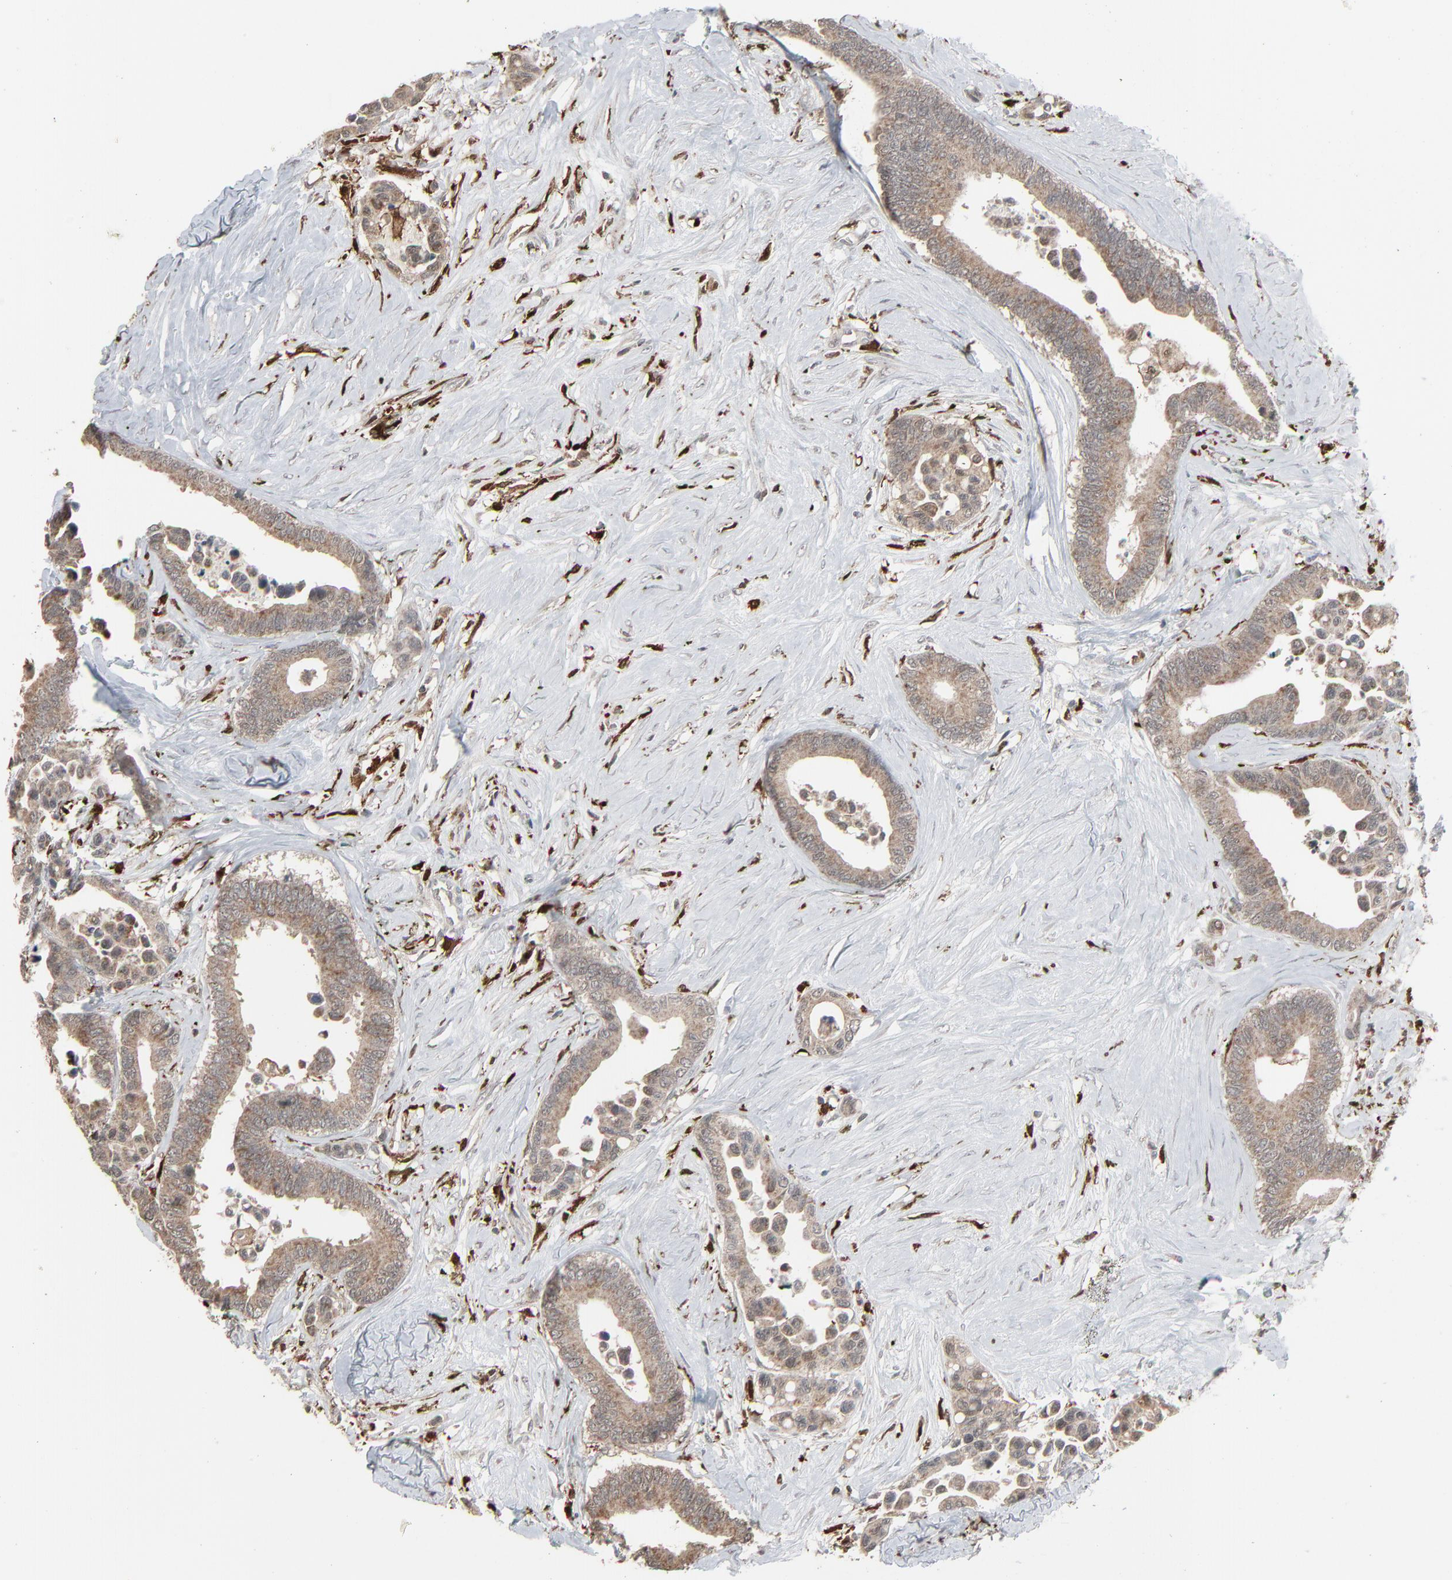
{"staining": {"intensity": "weak", "quantity": ">75%", "location": "cytoplasmic/membranous"}, "tissue": "colorectal cancer", "cell_type": "Tumor cells", "image_type": "cancer", "snomed": [{"axis": "morphology", "description": "Adenocarcinoma, NOS"}, {"axis": "topography", "description": "Colon"}], "caption": "Protein staining reveals weak cytoplasmic/membranous positivity in approximately >75% of tumor cells in colorectal adenocarcinoma.", "gene": "DOCK8", "patient": {"sex": "male", "age": 82}}